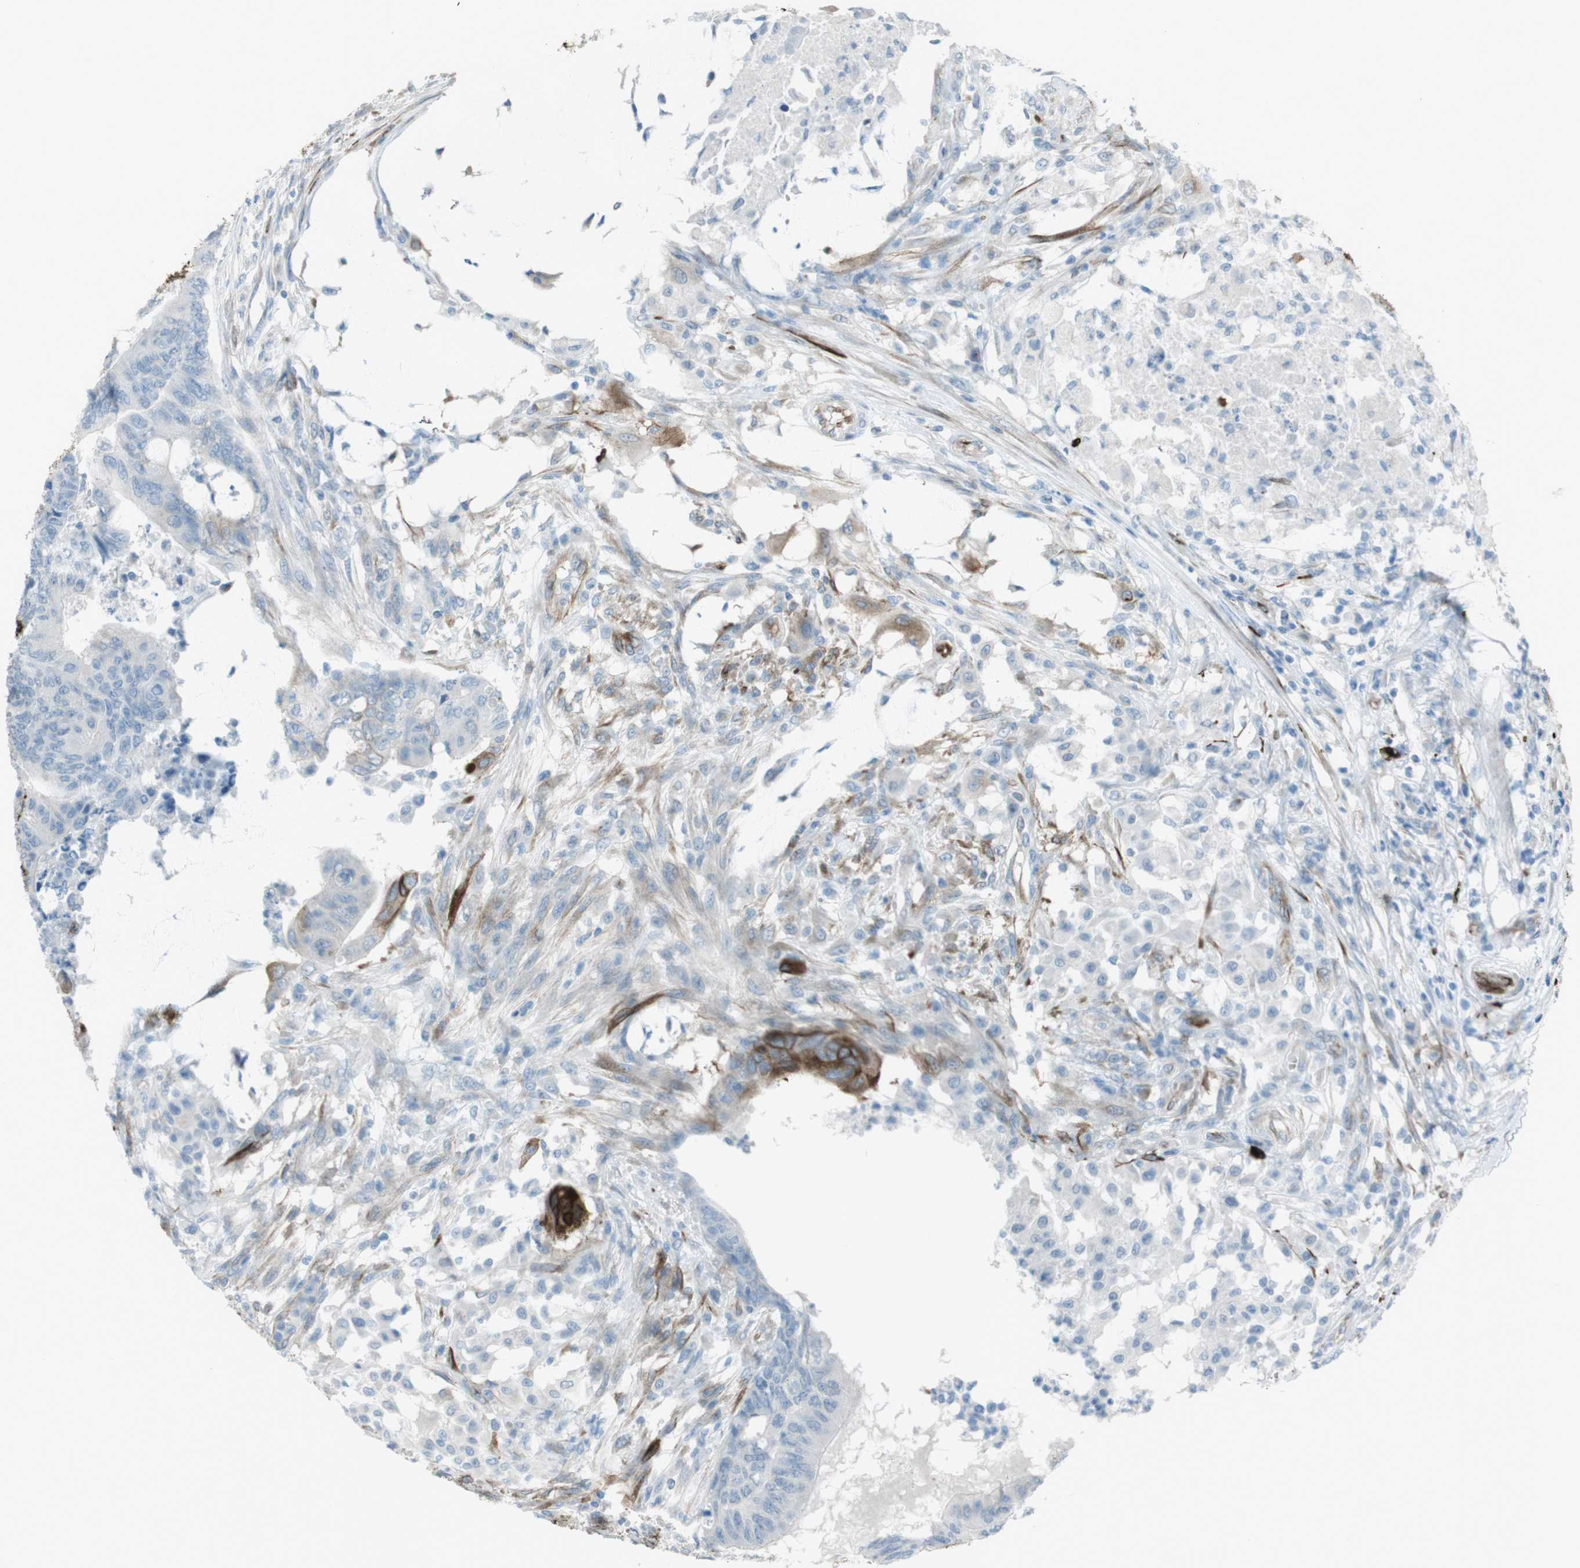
{"staining": {"intensity": "moderate", "quantity": "<25%", "location": "cytoplasmic/membranous"}, "tissue": "colorectal cancer", "cell_type": "Tumor cells", "image_type": "cancer", "snomed": [{"axis": "morphology", "description": "Normal tissue, NOS"}, {"axis": "morphology", "description": "Adenocarcinoma, NOS"}, {"axis": "topography", "description": "Rectum"}, {"axis": "topography", "description": "Peripheral nerve tissue"}], "caption": "An image of human colorectal cancer stained for a protein displays moderate cytoplasmic/membranous brown staining in tumor cells. Using DAB (3,3'-diaminobenzidine) (brown) and hematoxylin (blue) stains, captured at high magnification using brightfield microscopy.", "gene": "TUBB2A", "patient": {"sex": "male", "age": 92}}